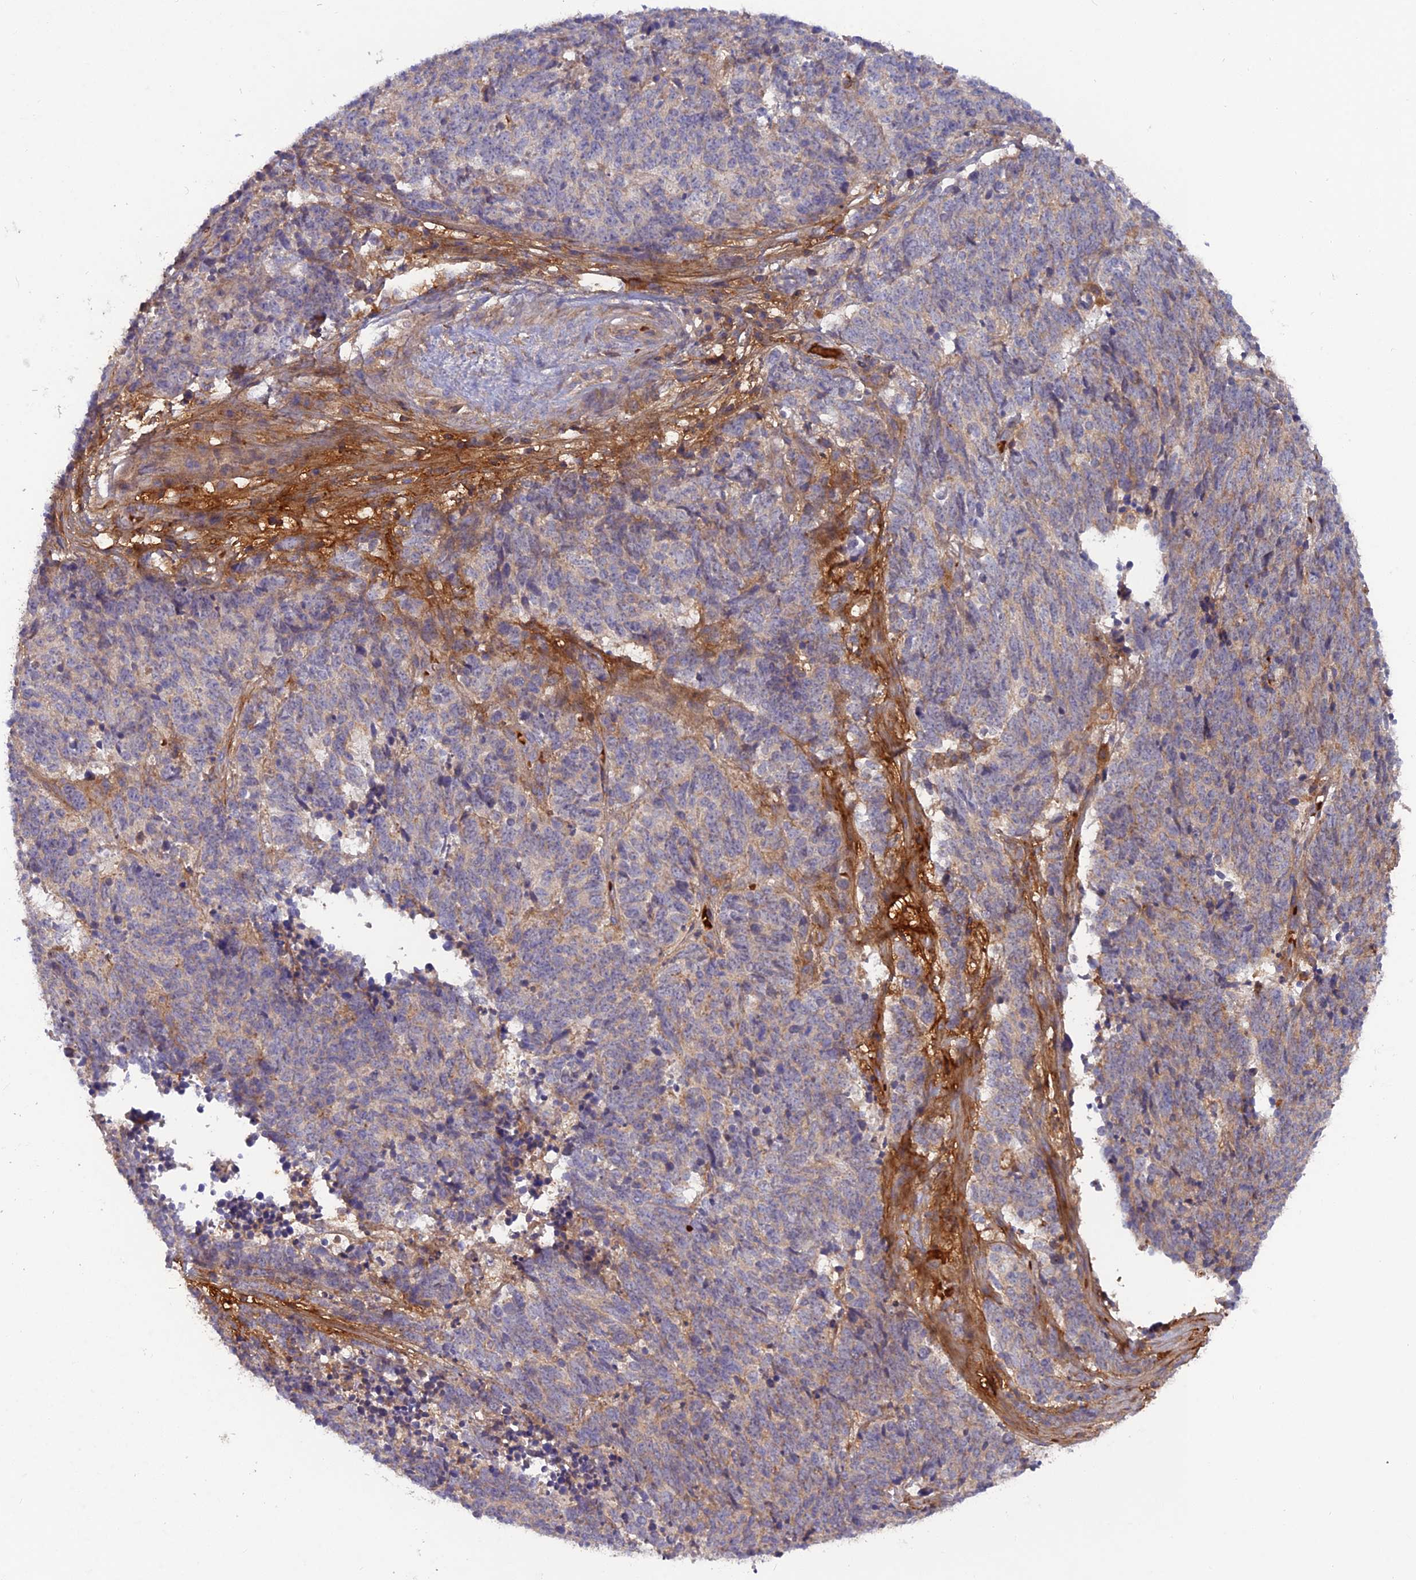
{"staining": {"intensity": "weak", "quantity": "<25%", "location": "cytoplasmic/membranous"}, "tissue": "cervical cancer", "cell_type": "Tumor cells", "image_type": "cancer", "snomed": [{"axis": "morphology", "description": "Squamous cell carcinoma, NOS"}, {"axis": "topography", "description": "Cervix"}], "caption": "DAB (3,3'-diaminobenzidine) immunohistochemical staining of squamous cell carcinoma (cervical) exhibits no significant expression in tumor cells.", "gene": "CPNE7", "patient": {"sex": "female", "age": 29}}